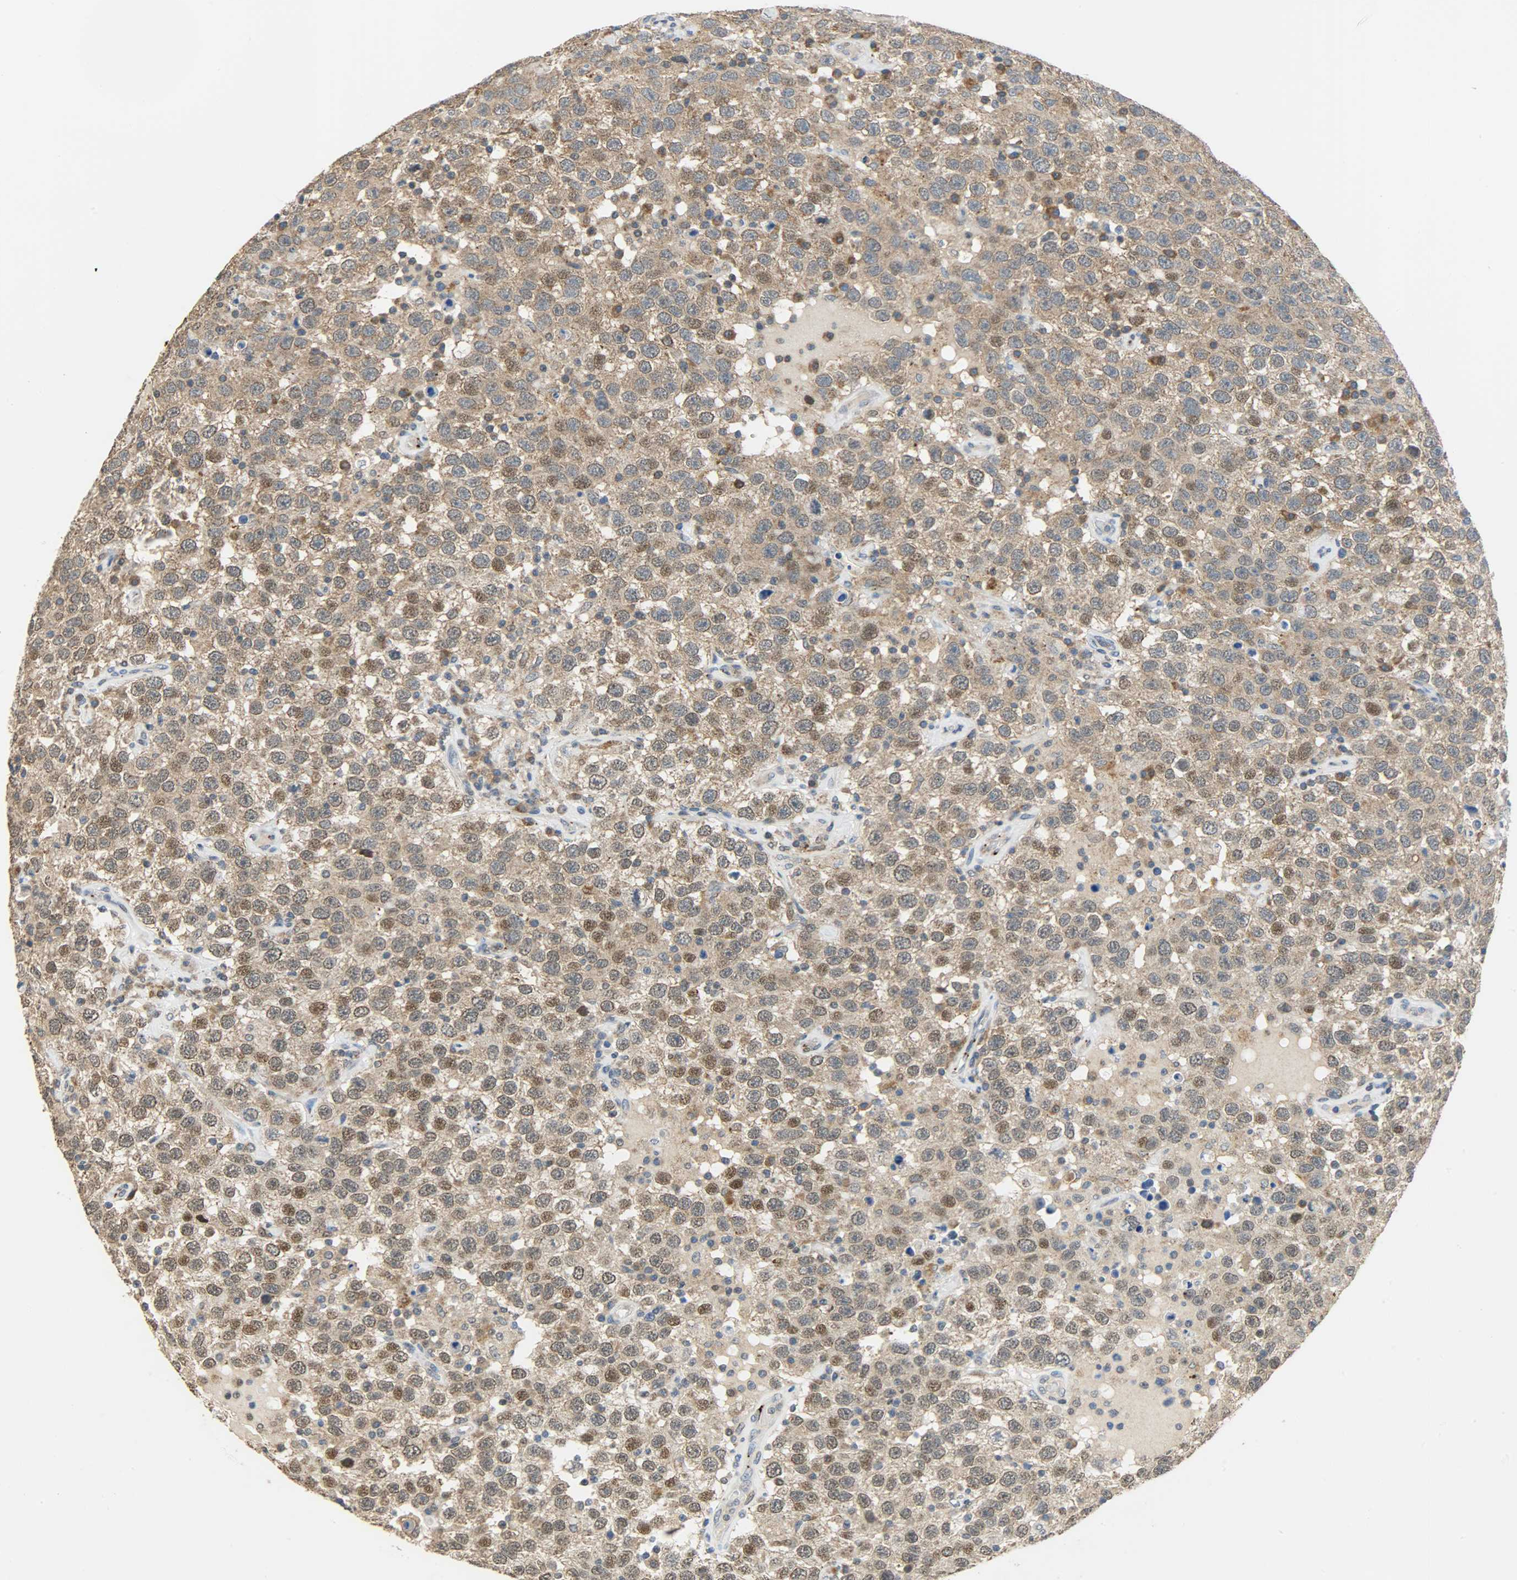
{"staining": {"intensity": "moderate", "quantity": ">75%", "location": "cytoplasmic/membranous,nuclear"}, "tissue": "testis cancer", "cell_type": "Tumor cells", "image_type": "cancer", "snomed": [{"axis": "morphology", "description": "Seminoma, NOS"}, {"axis": "topography", "description": "Testis"}], "caption": "Immunohistochemical staining of human testis seminoma shows medium levels of moderate cytoplasmic/membranous and nuclear positivity in approximately >75% of tumor cells.", "gene": "GIT2", "patient": {"sex": "male", "age": 41}}